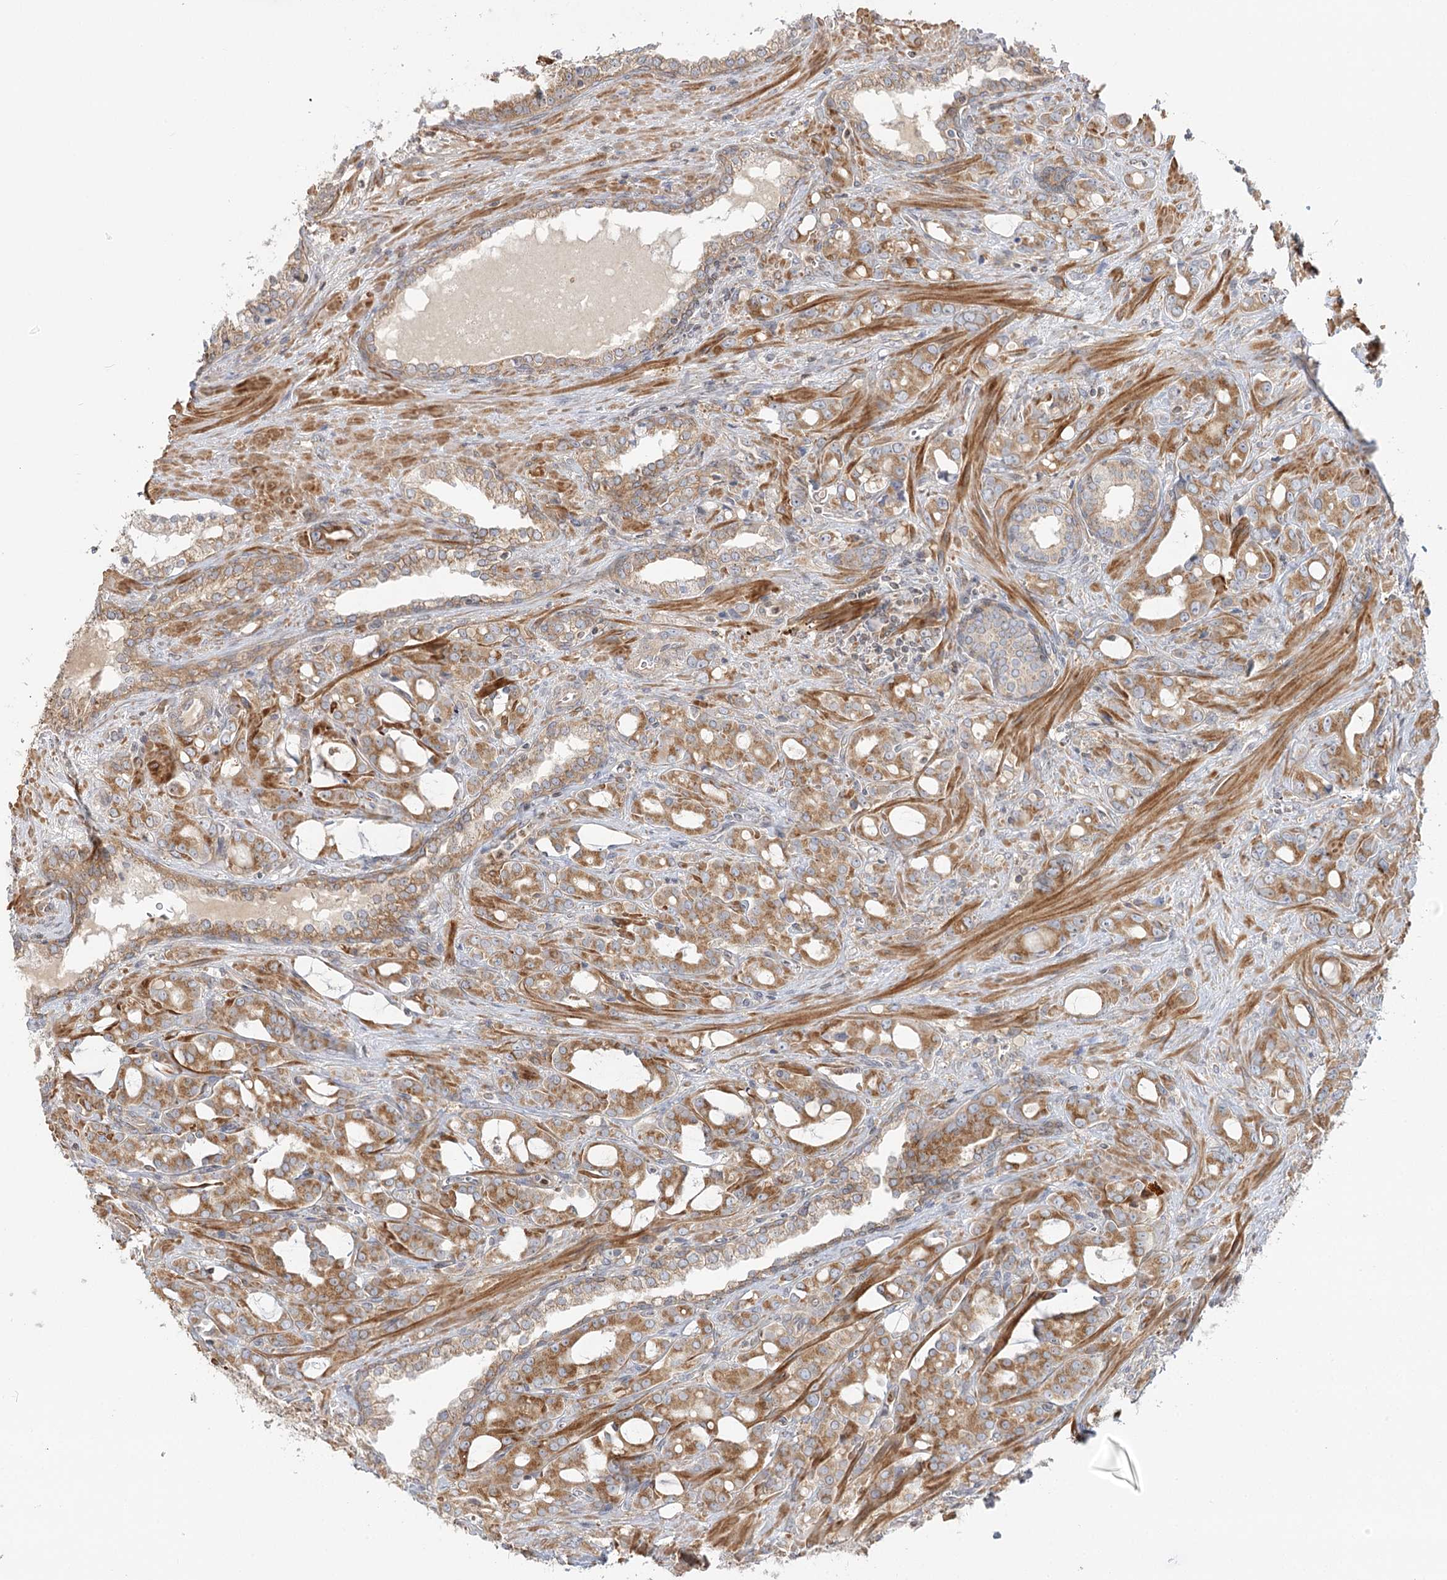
{"staining": {"intensity": "moderate", "quantity": ">75%", "location": "cytoplasmic/membranous"}, "tissue": "prostate cancer", "cell_type": "Tumor cells", "image_type": "cancer", "snomed": [{"axis": "morphology", "description": "Adenocarcinoma, High grade"}, {"axis": "topography", "description": "Prostate"}], "caption": "The histopathology image shows immunohistochemical staining of prostate high-grade adenocarcinoma. There is moderate cytoplasmic/membranous staining is appreciated in approximately >75% of tumor cells. The staining is performed using DAB (3,3'-diaminobenzidine) brown chromogen to label protein expression. The nuclei are counter-stained blue using hematoxylin.", "gene": "MTMR3", "patient": {"sex": "male", "age": 72}}